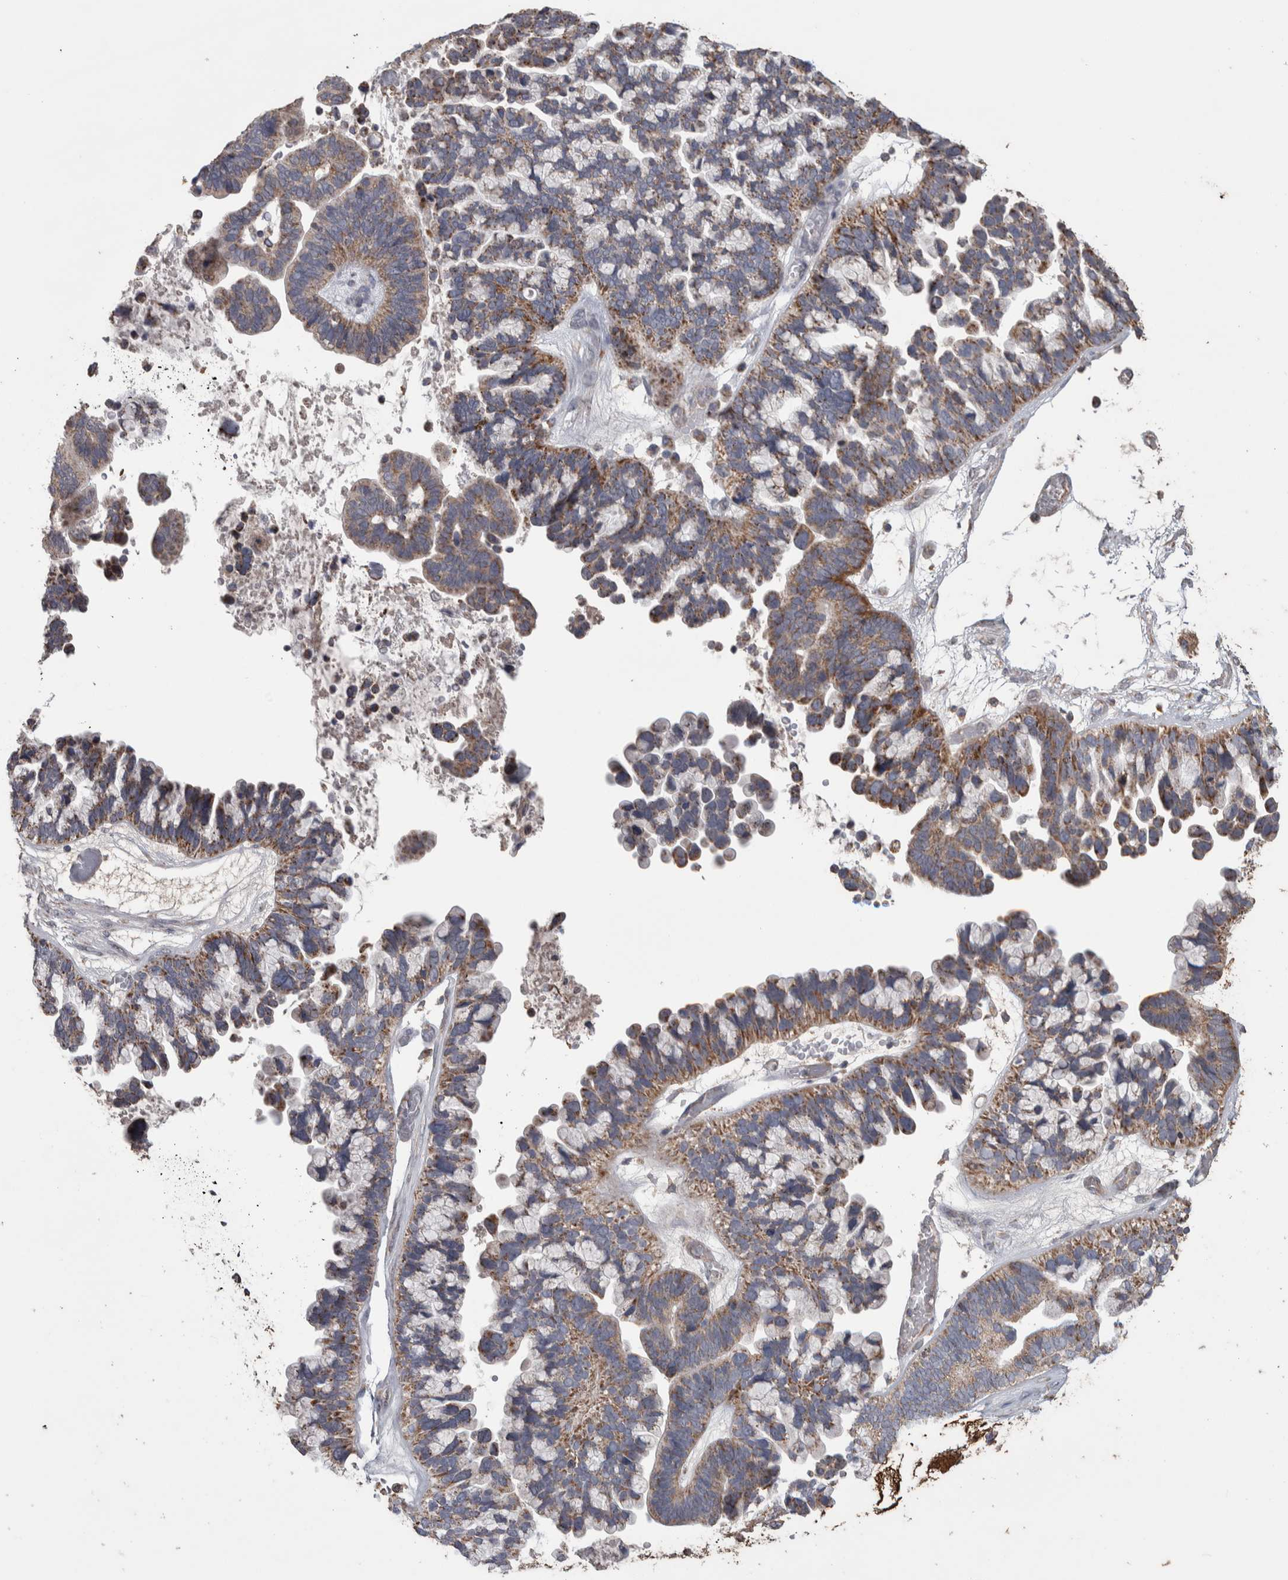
{"staining": {"intensity": "moderate", "quantity": ">75%", "location": "cytoplasmic/membranous"}, "tissue": "ovarian cancer", "cell_type": "Tumor cells", "image_type": "cancer", "snomed": [{"axis": "morphology", "description": "Cystadenocarcinoma, serous, NOS"}, {"axis": "topography", "description": "Ovary"}], "caption": "The photomicrograph shows staining of ovarian cancer (serous cystadenocarcinoma), revealing moderate cytoplasmic/membranous protein expression (brown color) within tumor cells.", "gene": "SCO1", "patient": {"sex": "female", "age": 56}}